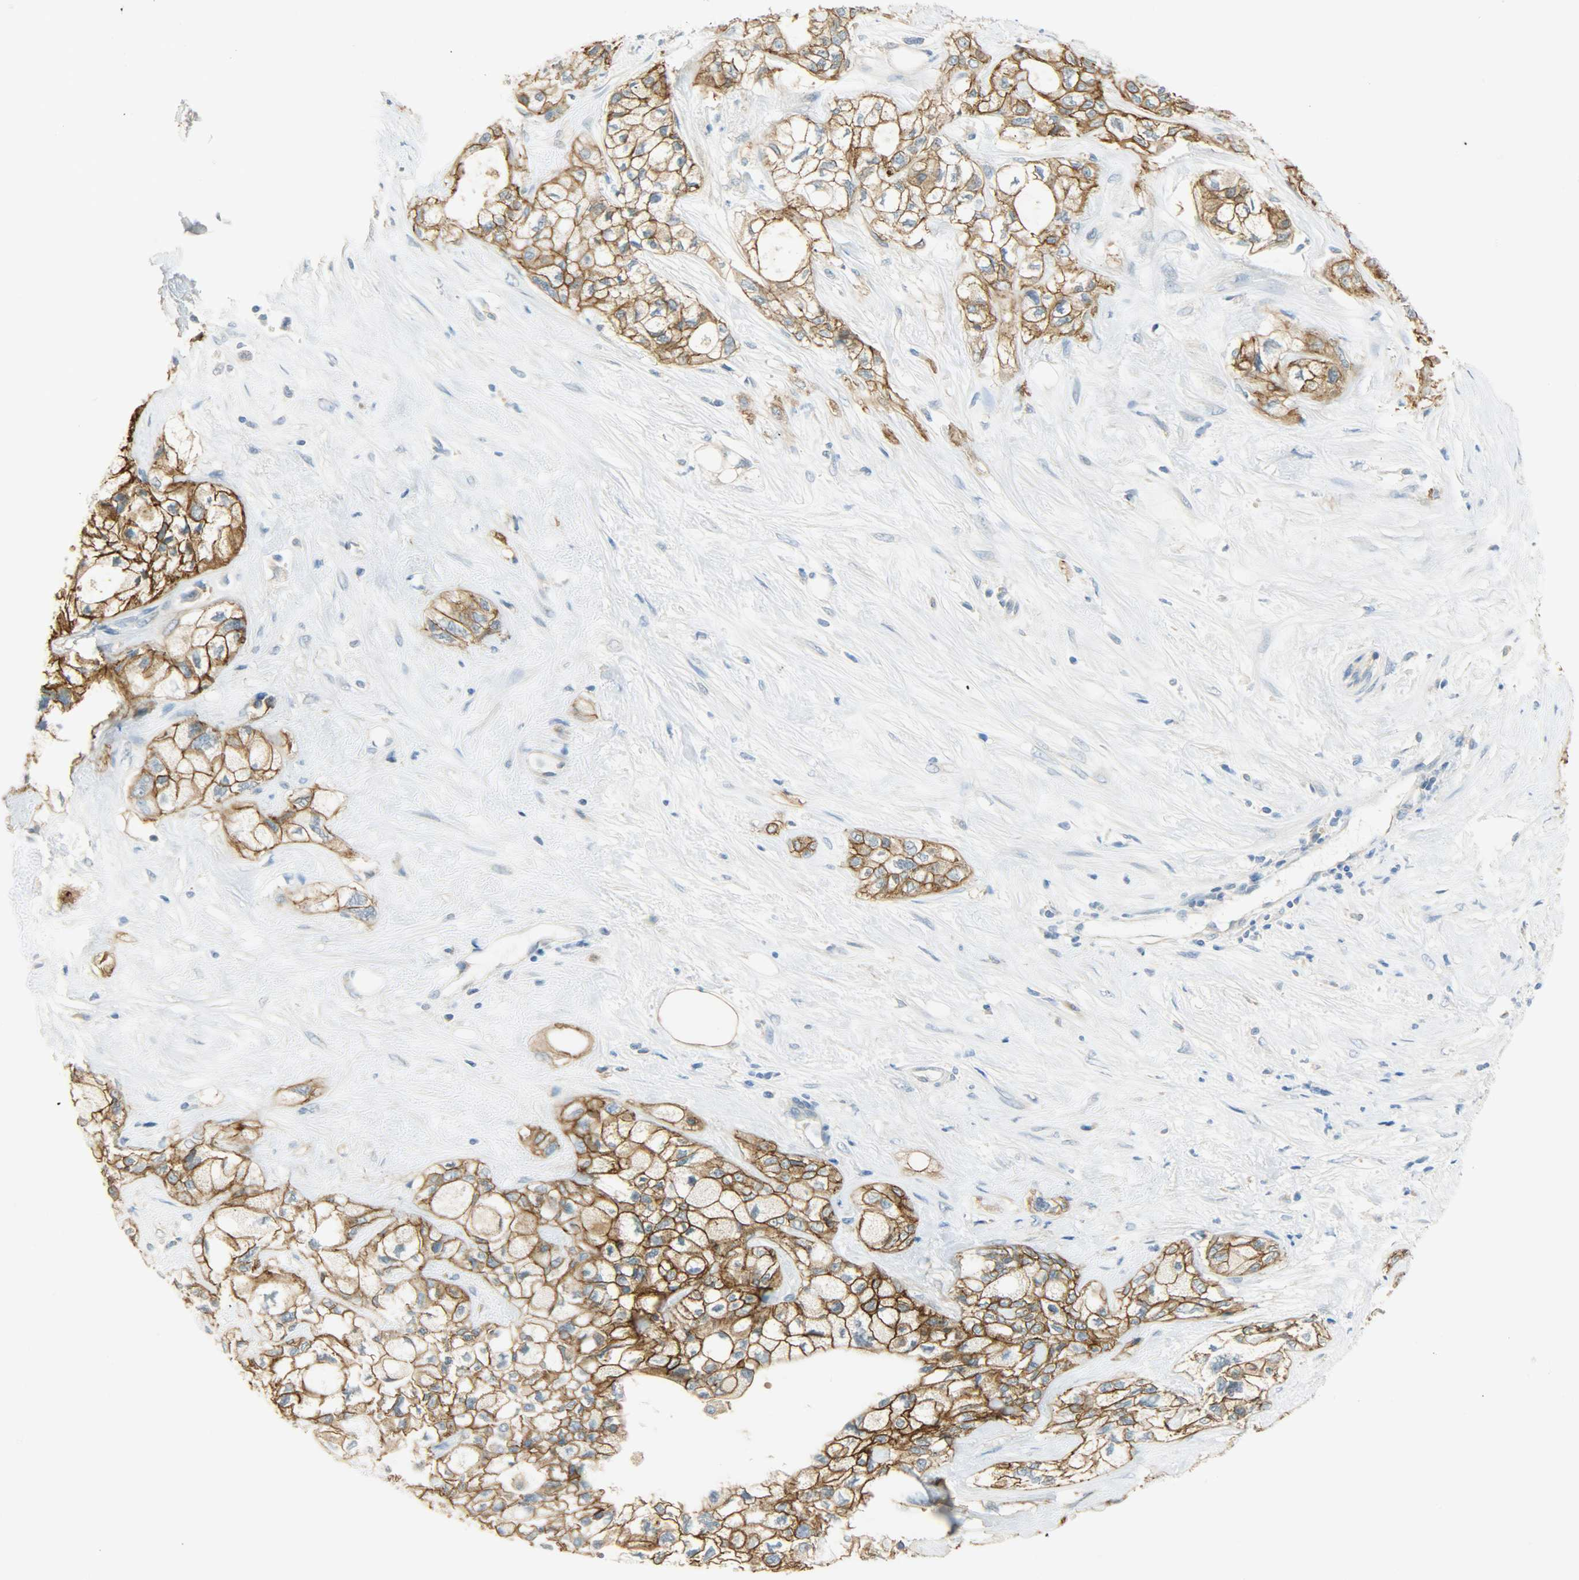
{"staining": {"intensity": "strong", "quantity": ">75%", "location": "cytoplasmic/membranous"}, "tissue": "pancreatic cancer", "cell_type": "Tumor cells", "image_type": "cancer", "snomed": [{"axis": "morphology", "description": "Adenocarcinoma, NOS"}, {"axis": "topography", "description": "Pancreas"}], "caption": "DAB immunohistochemical staining of human pancreatic cancer shows strong cytoplasmic/membranous protein positivity in about >75% of tumor cells.", "gene": "DSG2", "patient": {"sex": "male", "age": 70}}